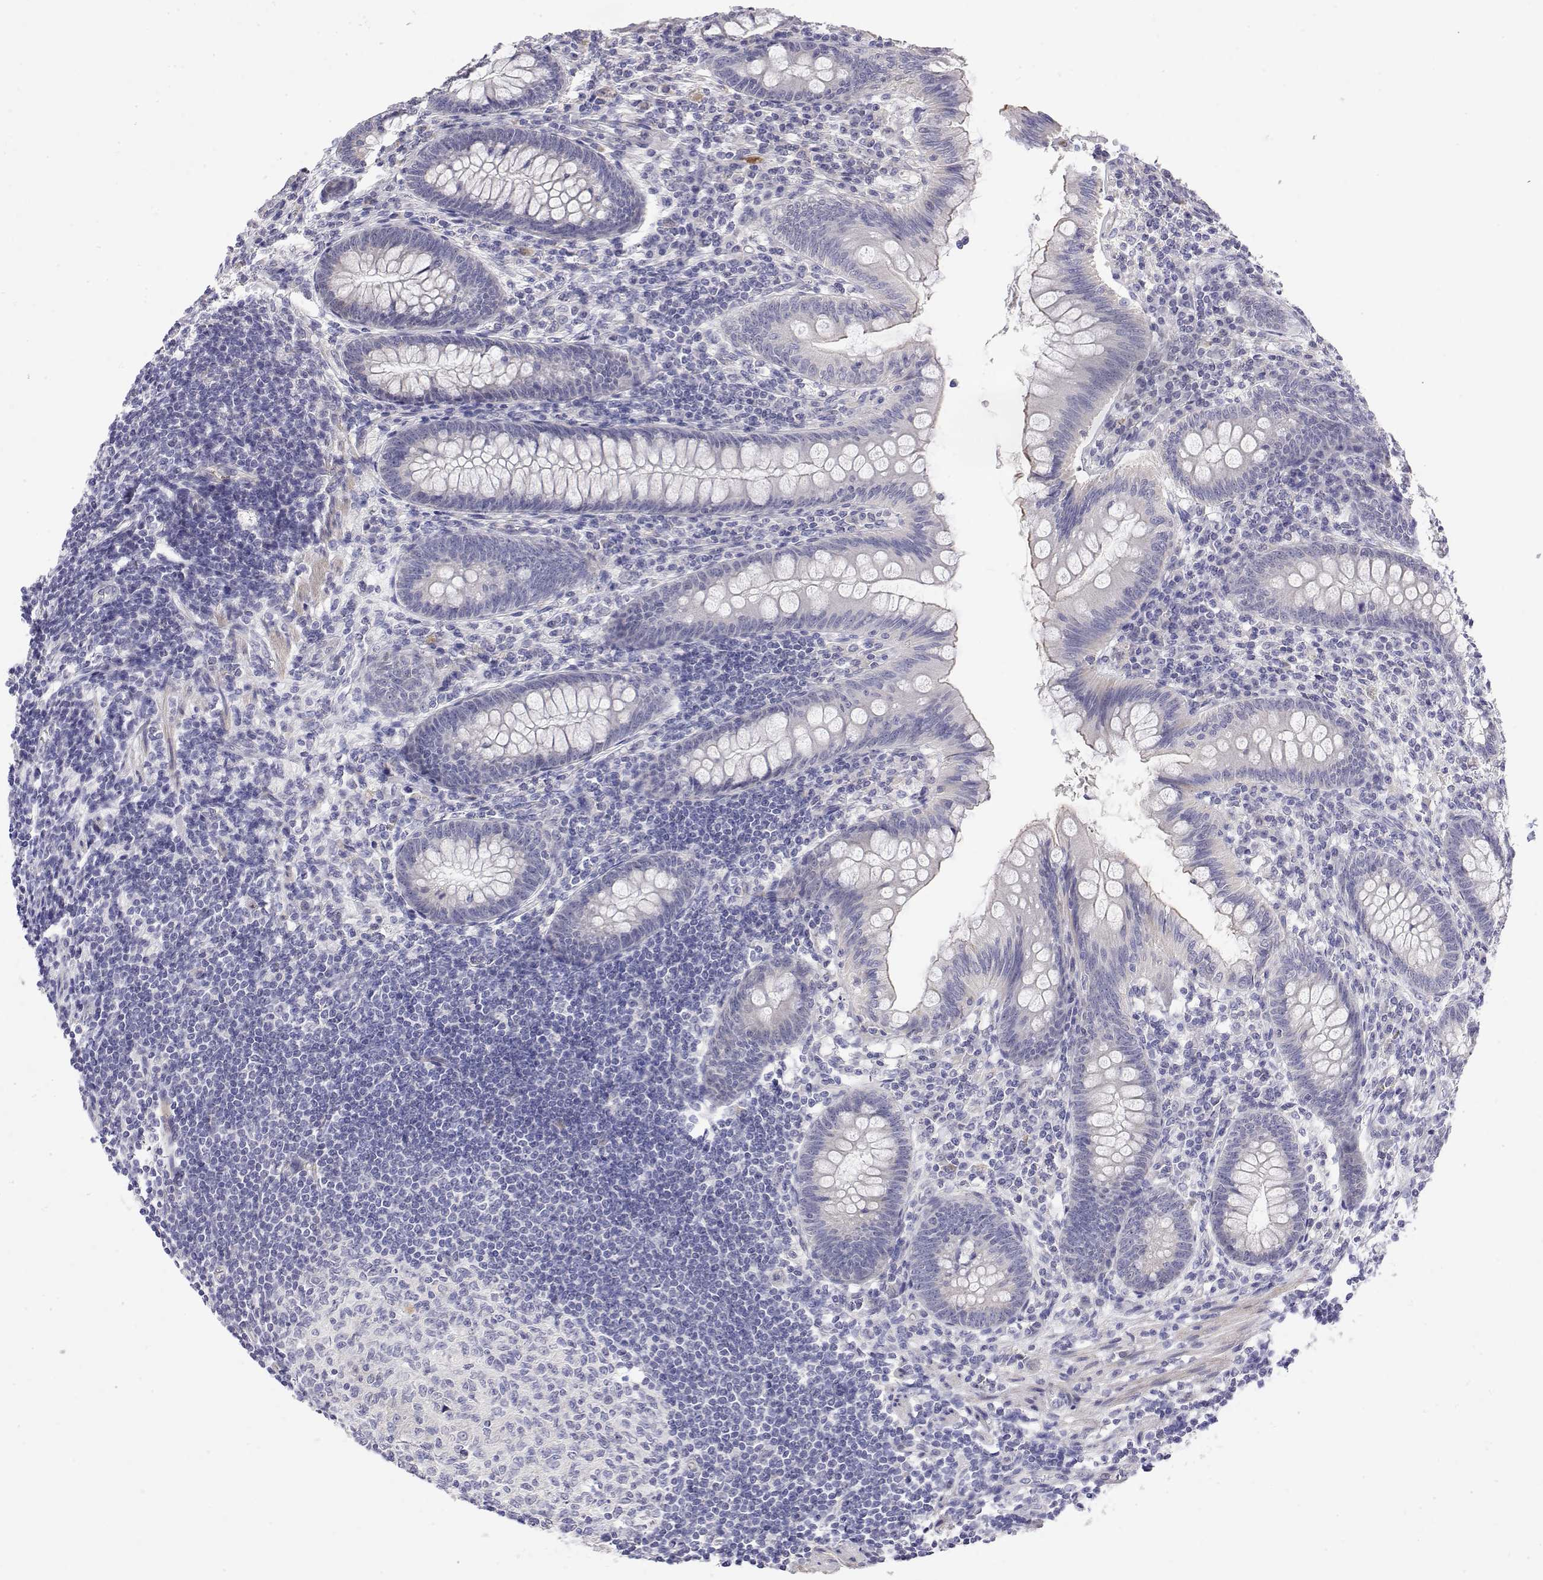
{"staining": {"intensity": "negative", "quantity": "none", "location": "none"}, "tissue": "appendix", "cell_type": "Glandular cells", "image_type": "normal", "snomed": [{"axis": "morphology", "description": "Normal tissue, NOS"}, {"axis": "topography", "description": "Appendix"}], "caption": "The immunohistochemistry micrograph has no significant positivity in glandular cells of appendix. (Stains: DAB (3,3'-diaminobenzidine) IHC with hematoxylin counter stain, Microscopy: brightfield microscopy at high magnification).", "gene": "GGACT", "patient": {"sex": "female", "age": 57}}